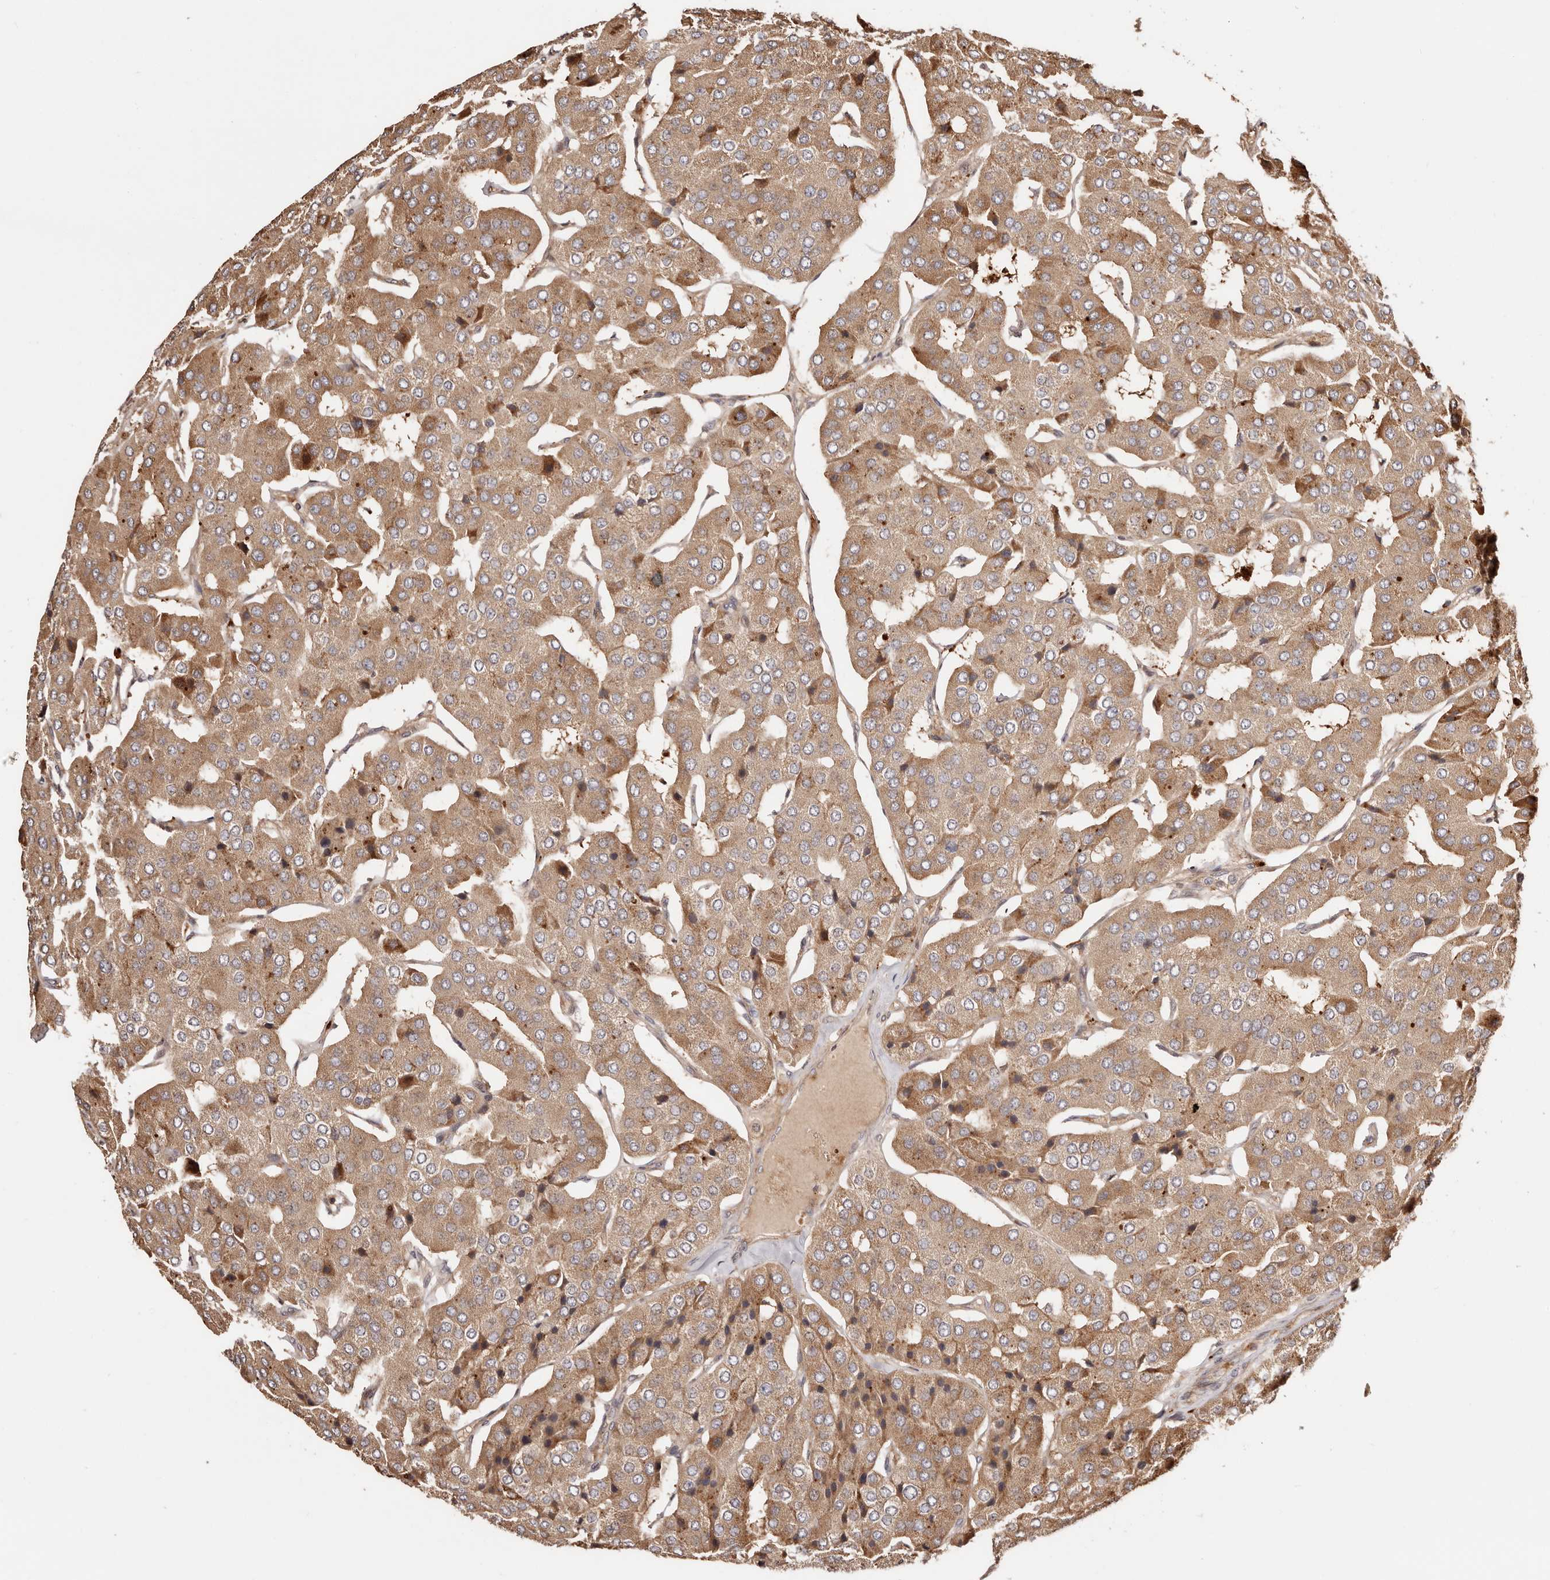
{"staining": {"intensity": "moderate", "quantity": ">75%", "location": "cytoplasmic/membranous"}, "tissue": "parathyroid gland", "cell_type": "Glandular cells", "image_type": "normal", "snomed": [{"axis": "morphology", "description": "Normal tissue, NOS"}, {"axis": "morphology", "description": "Adenoma, NOS"}, {"axis": "topography", "description": "Parathyroid gland"}], "caption": "This image shows immunohistochemistry staining of benign parathyroid gland, with medium moderate cytoplasmic/membranous expression in approximately >75% of glandular cells.", "gene": "PTPN22", "patient": {"sex": "female", "age": 86}}